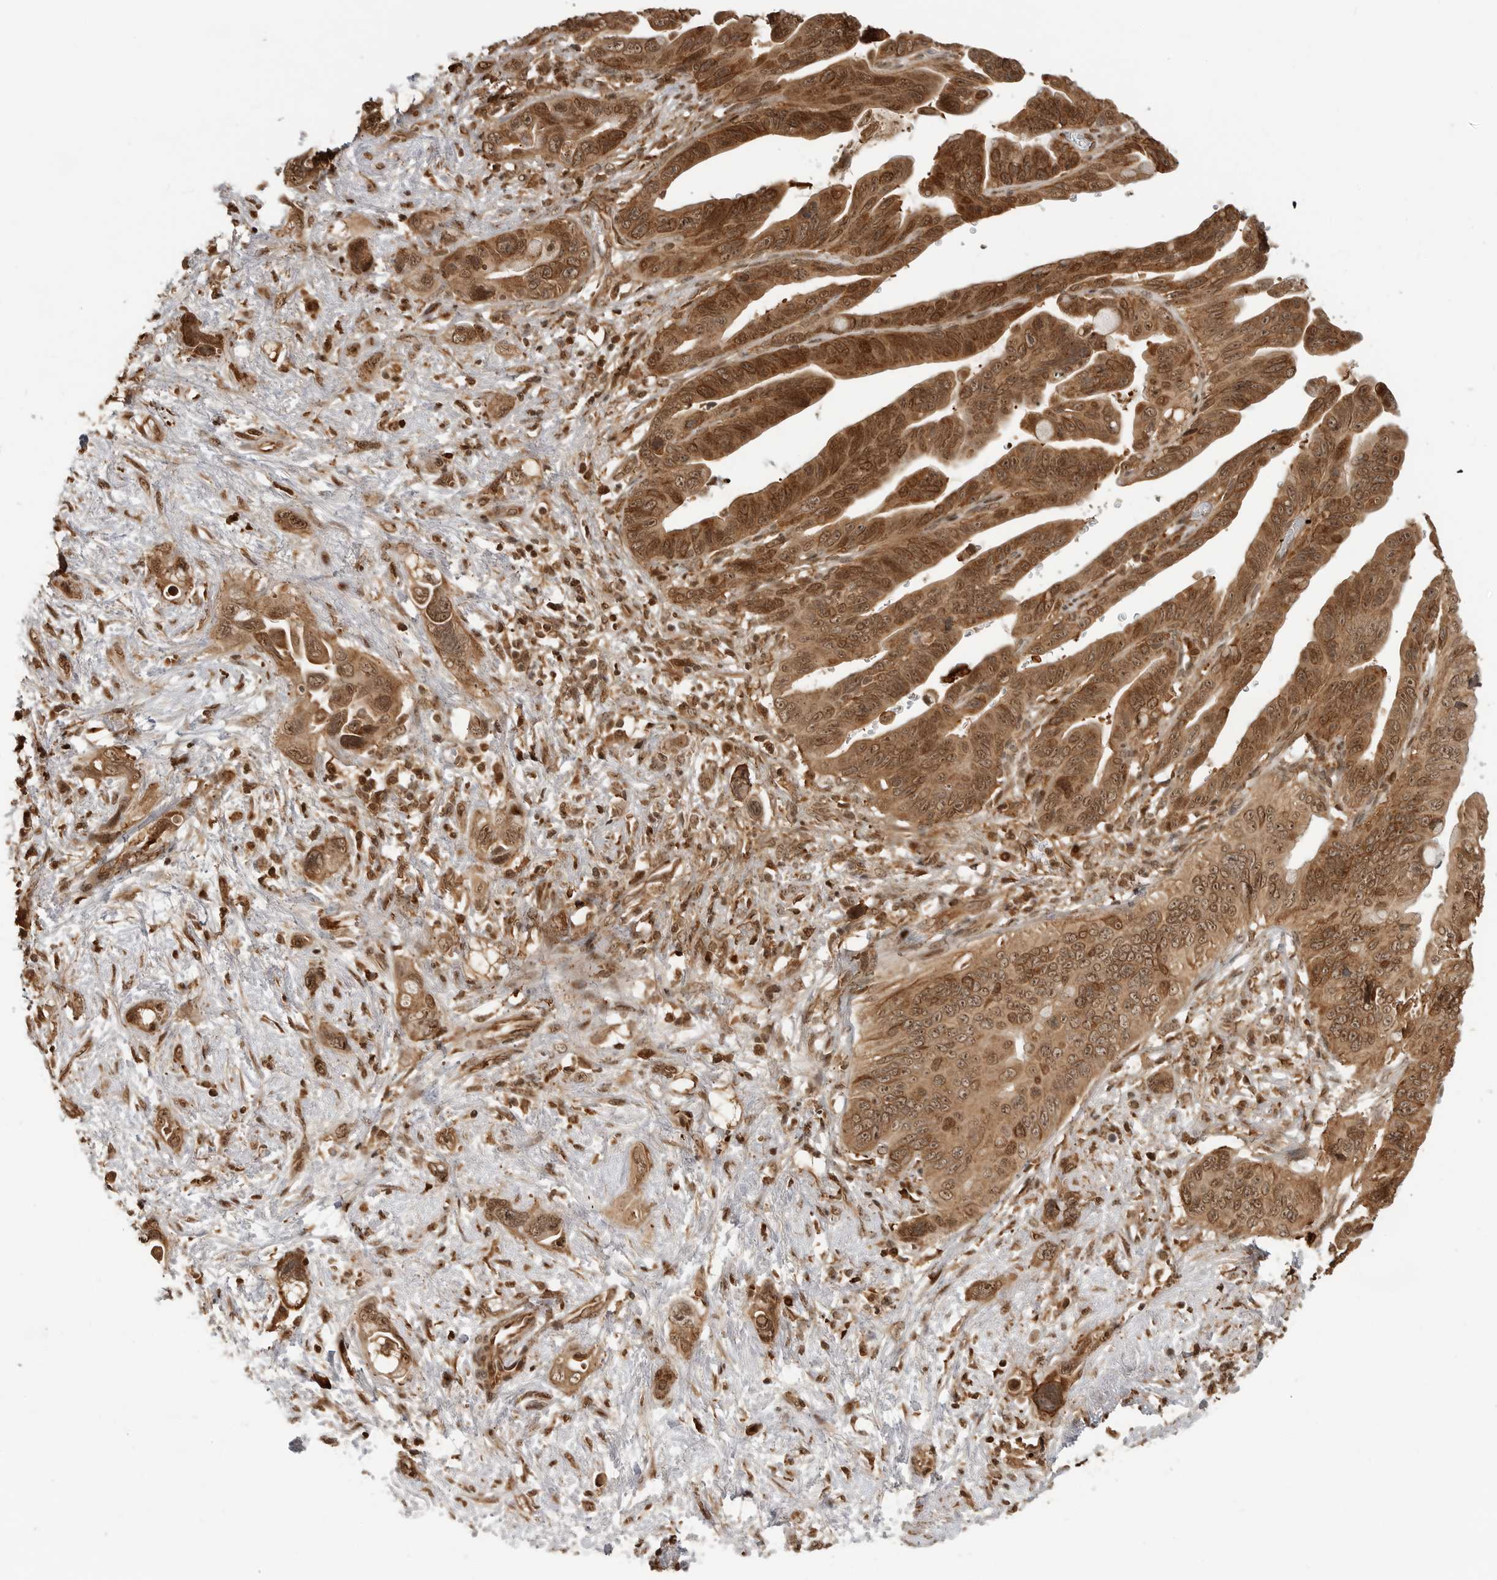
{"staining": {"intensity": "strong", "quantity": ">75%", "location": "cytoplasmic/membranous,nuclear"}, "tissue": "pancreatic cancer", "cell_type": "Tumor cells", "image_type": "cancer", "snomed": [{"axis": "morphology", "description": "Adenocarcinoma, NOS"}, {"axis": "topography", "description": "Pancreas"}], "caption": "The micrograph reveals immunohistochemical staining of adenocarcinoma (pancreatic). There is strong cytoplasmic/membranous and nuclear positivity is identified in approximately >75% of tumor cells.", "gene": "BMP2K", "patient": {"sex": "female", "age": 72}}